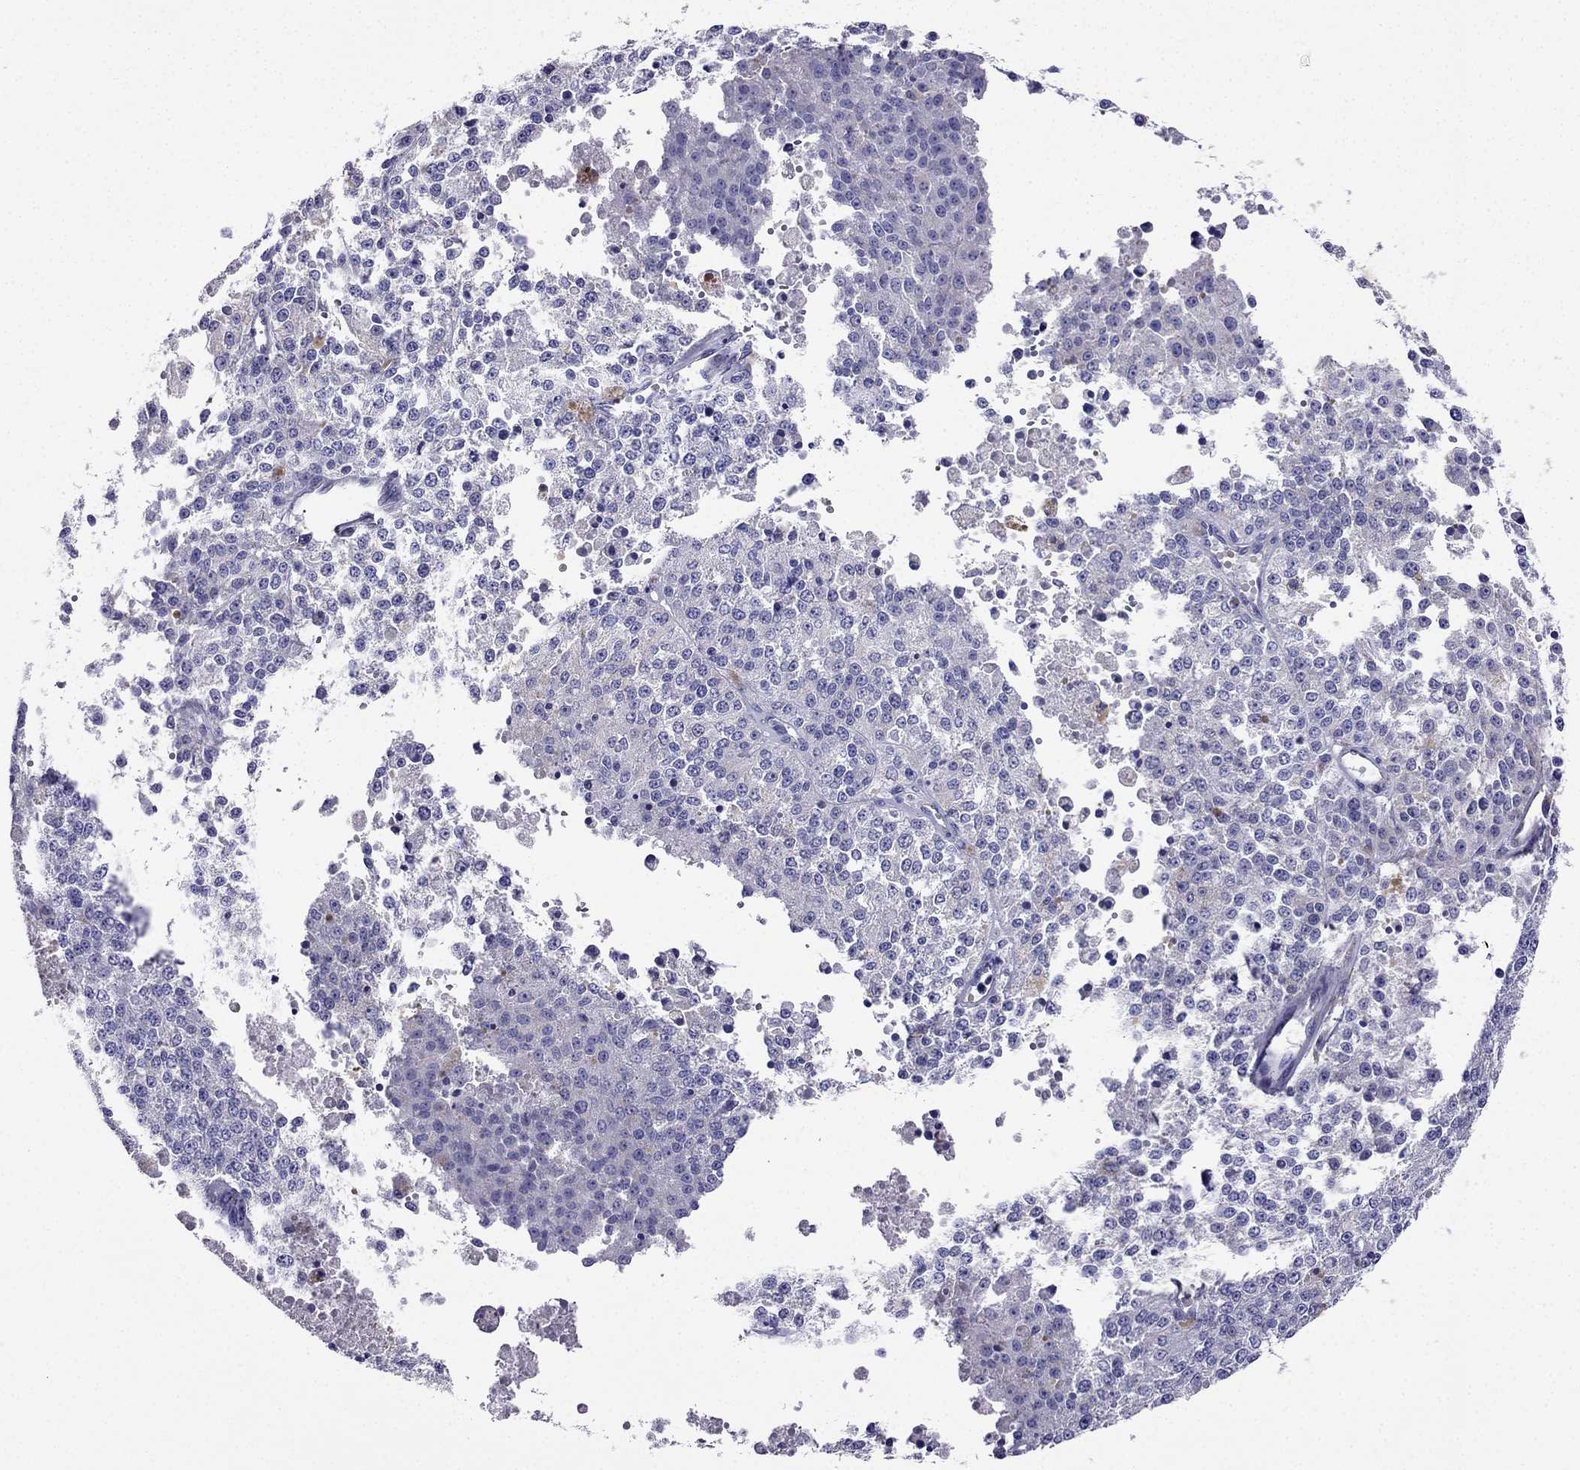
{"staining": {"intensity": "negative", "quantity": "none", "location": "none"}, "tissue": "melanoma", "cell_type": "Tumor cells", "image_type": "cancer", "snomed": [{"axis": "morphology", "description": "Malignant melanoma, Metastatic site"}, {"axis": "topography", "description": "Lymph node"}], "caption": "Immunohistochemistry image of neoplastic tissue: malignant melanoma (metastatic site) stained with DAB displays no significant protein expression in tumor cells.", "gene": "KIF5A", "patient": {"sex": "female", "age": 64}}